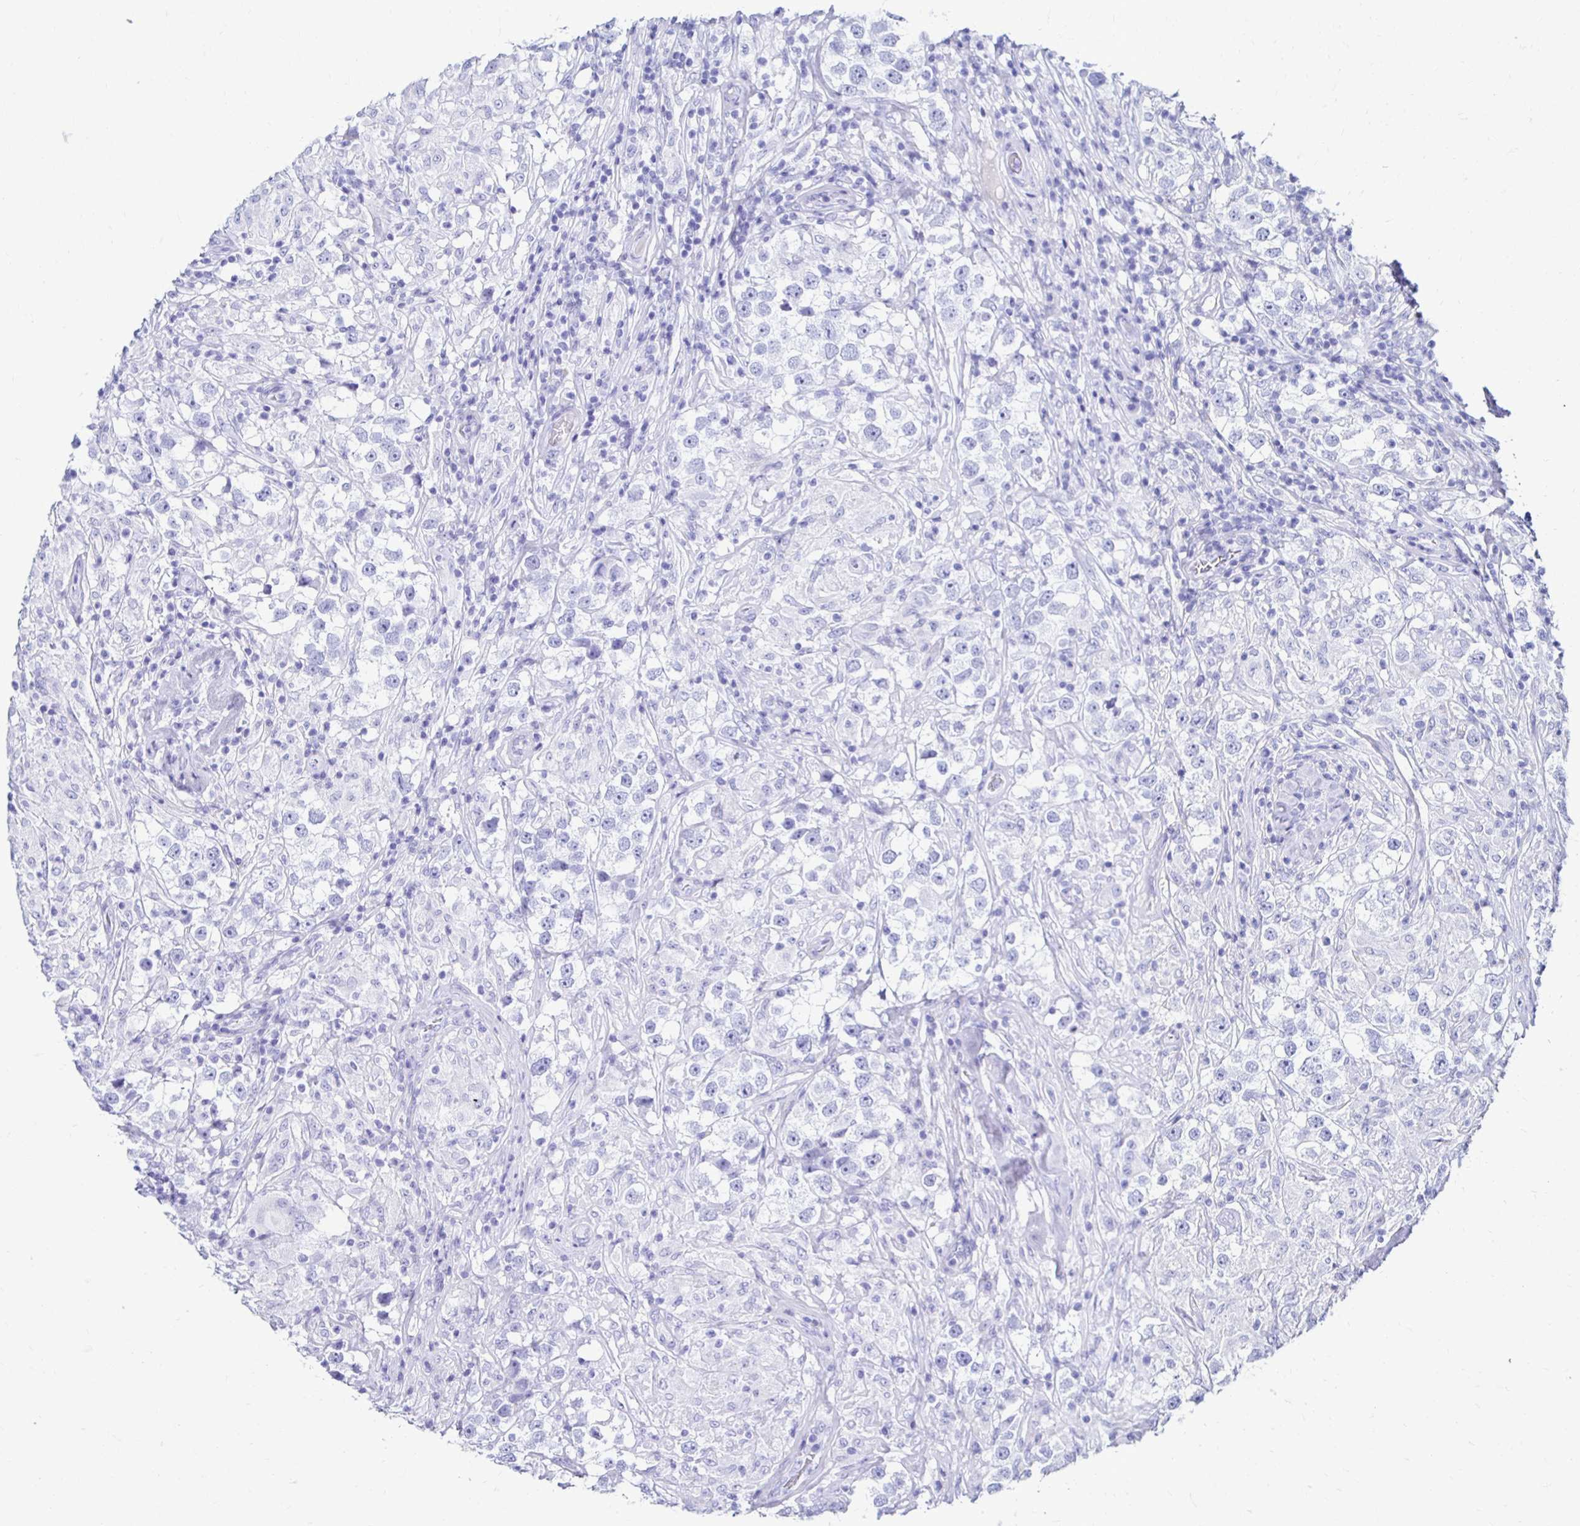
{"staining": {"intensity": "negative", "quantity": "none", "location": "none"}, "tissue": "testis cancer", "cell_type": "Tumor cells", "image_type": "cancer", "snomed": [{"axis": "morphology", "description": "Seminoma, NOS"}, {"axis": "topography", "description": "Testis"}], "caption": "Tumor cells show no significant protein positivity in testis cancer (seminoma).", "gene": "CST5", "patient": {"sex": "male", "age": 46}}